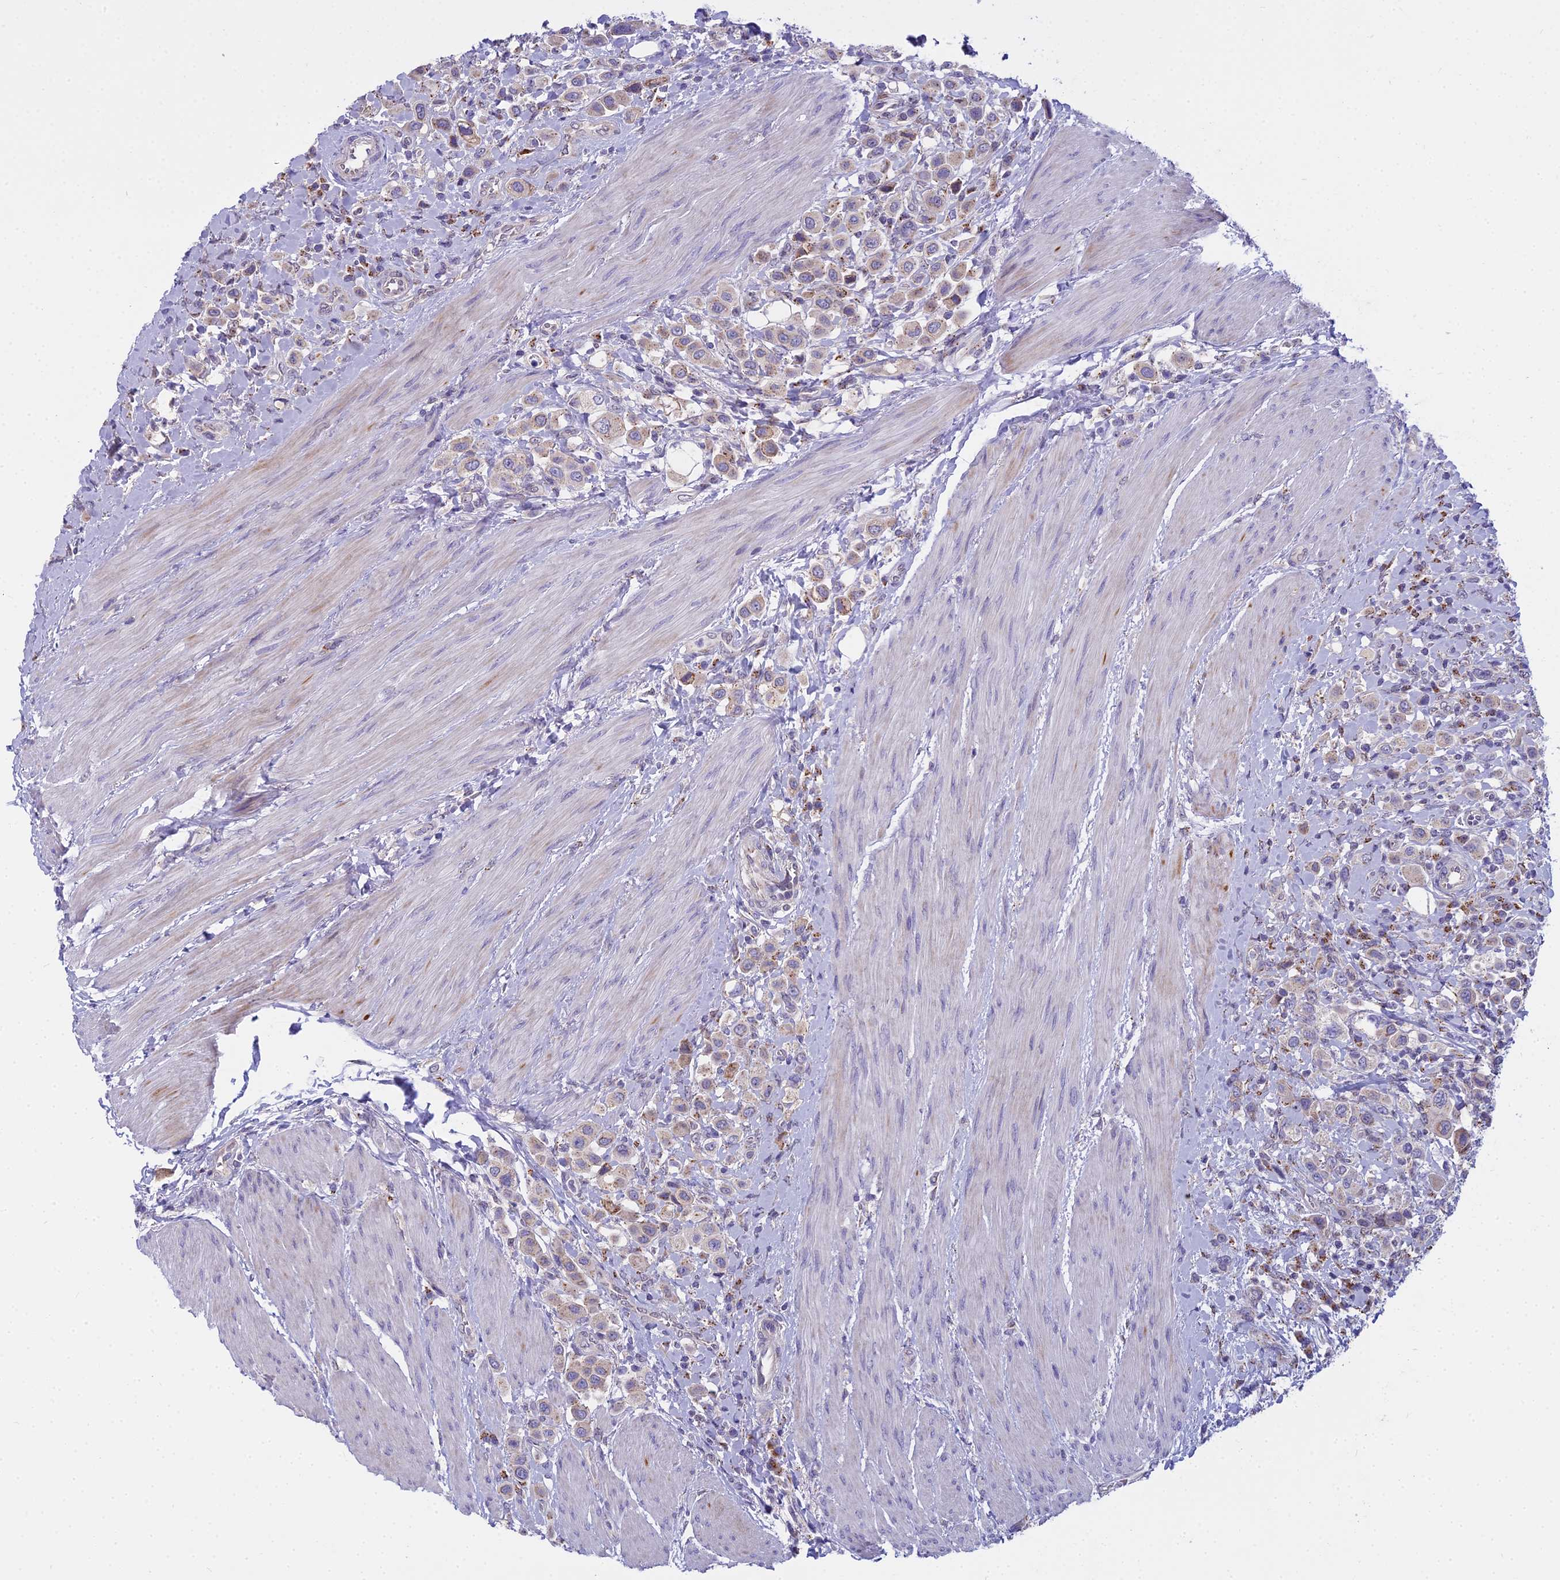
{"staining": {"intensity": "weak", "quantity": "<25%", "location": "cytoplasmic/membranous"}, "tissue": "urothelial cancer", "cell_type": "Tumor cells", "image_type": "cancer", "snomed": [{"axis": "morphology", "description": "Urothelial carcinoma, High grade"}, {"axis": "topography", "description": "Urinary bladder"}], "caption": "Tumor cells show no significant protein expression in high-grade urothelial carcinoma.", "gene": "WDPCP", "patient": {"sex": "male", "age": 50}}